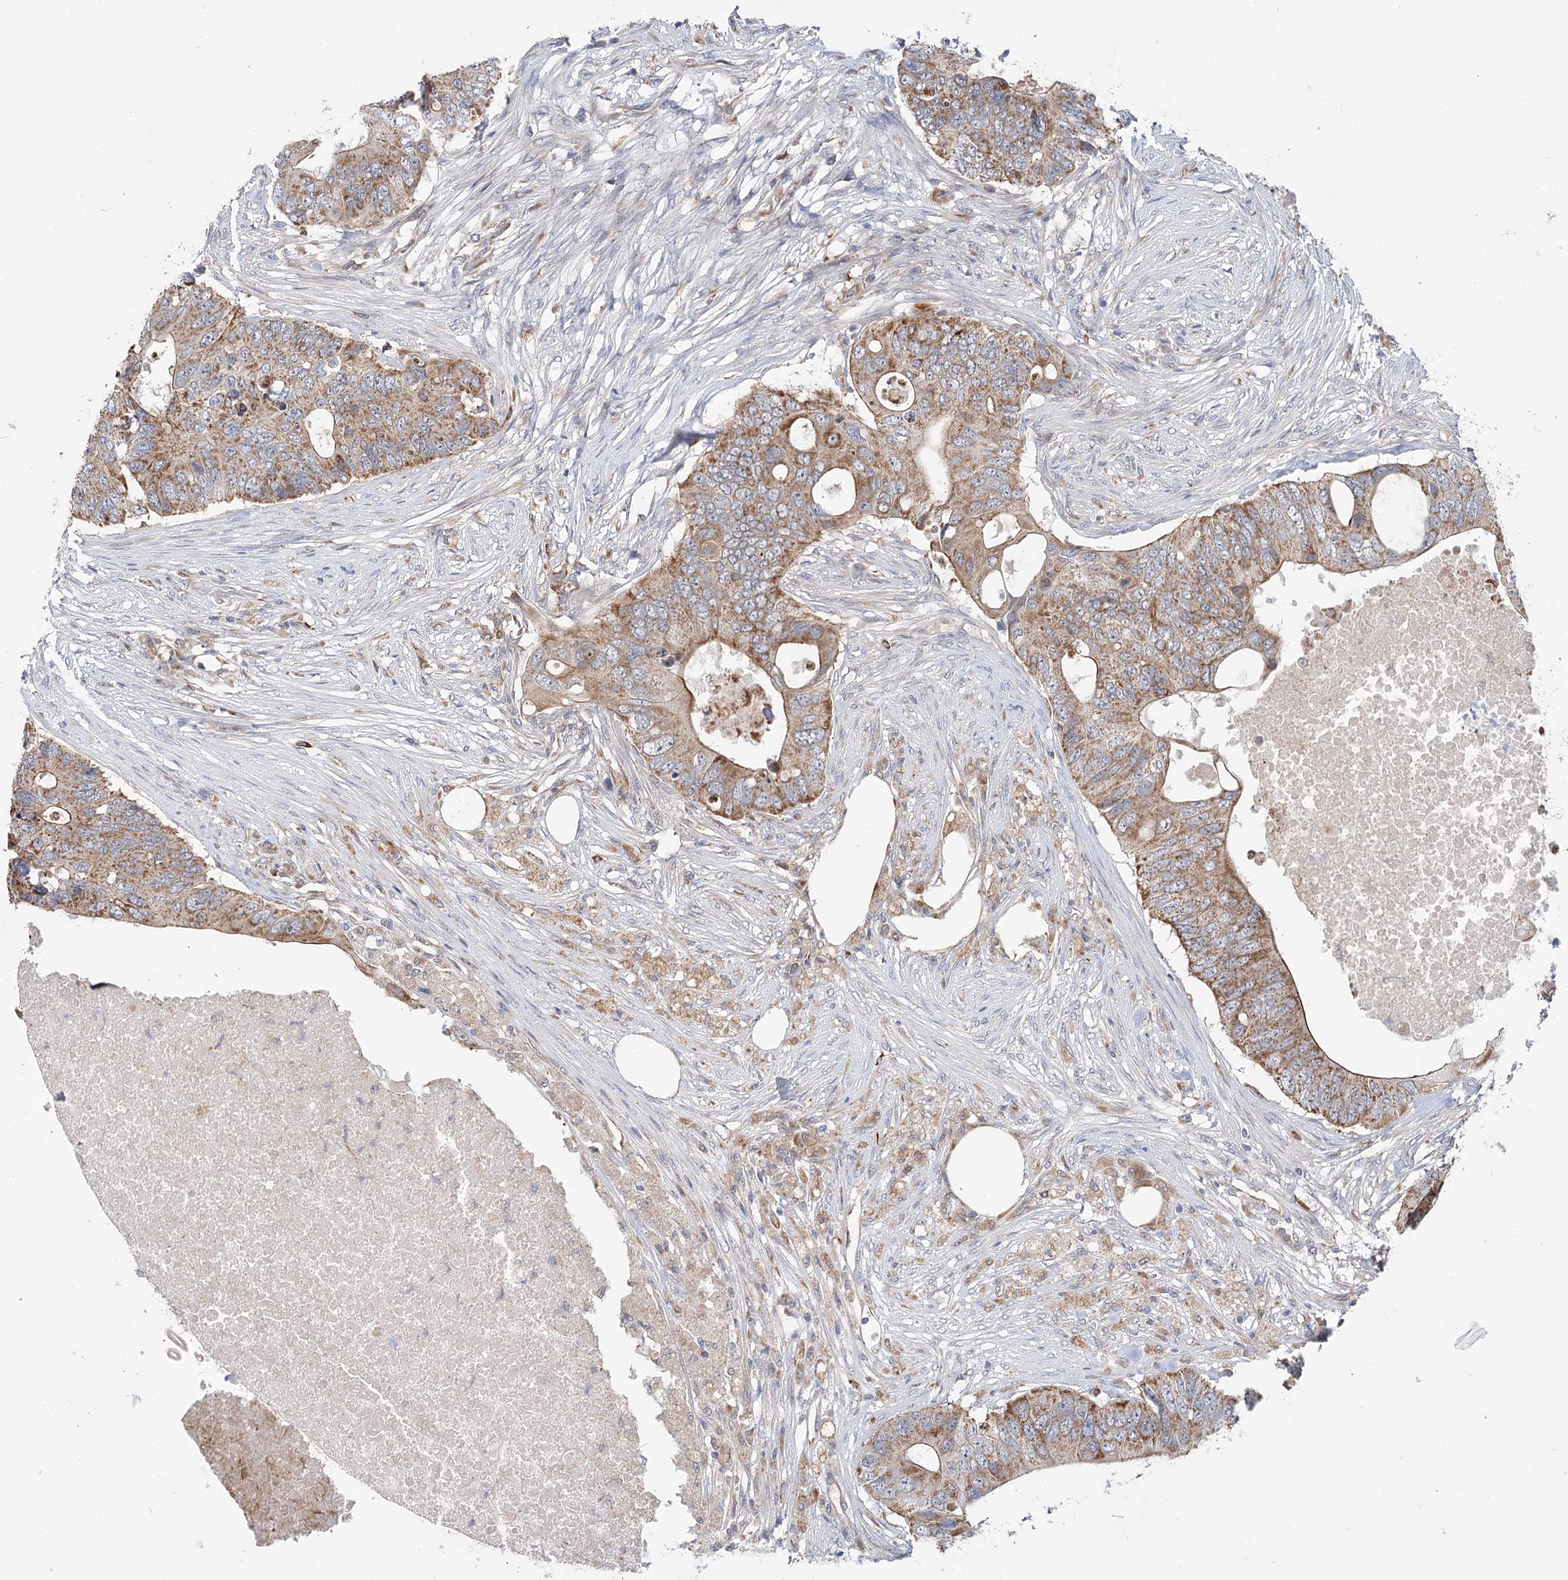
{"staining": {"intensity": "moderate", "quantity": ">75%", "location": "cytoplasmic/membranous"}, "tissue": "colorectal cancer", "cell_type": "Tumor cells", "image_type": "cancer", "snomed": [{"axis": "morphology", "description": "Adenocarcinoma, NOS"}, {"axis": "topography", "description": "Colon"}], "caption": "DAB immunohistochemical staining of colorectal adenocarcinoma demonstrates moderate cytoplasmic/membranous protein expression in about >75% of tumor cells.", "gene": "ECHDC3", "patient": {"sex": "male", "age": 71}}